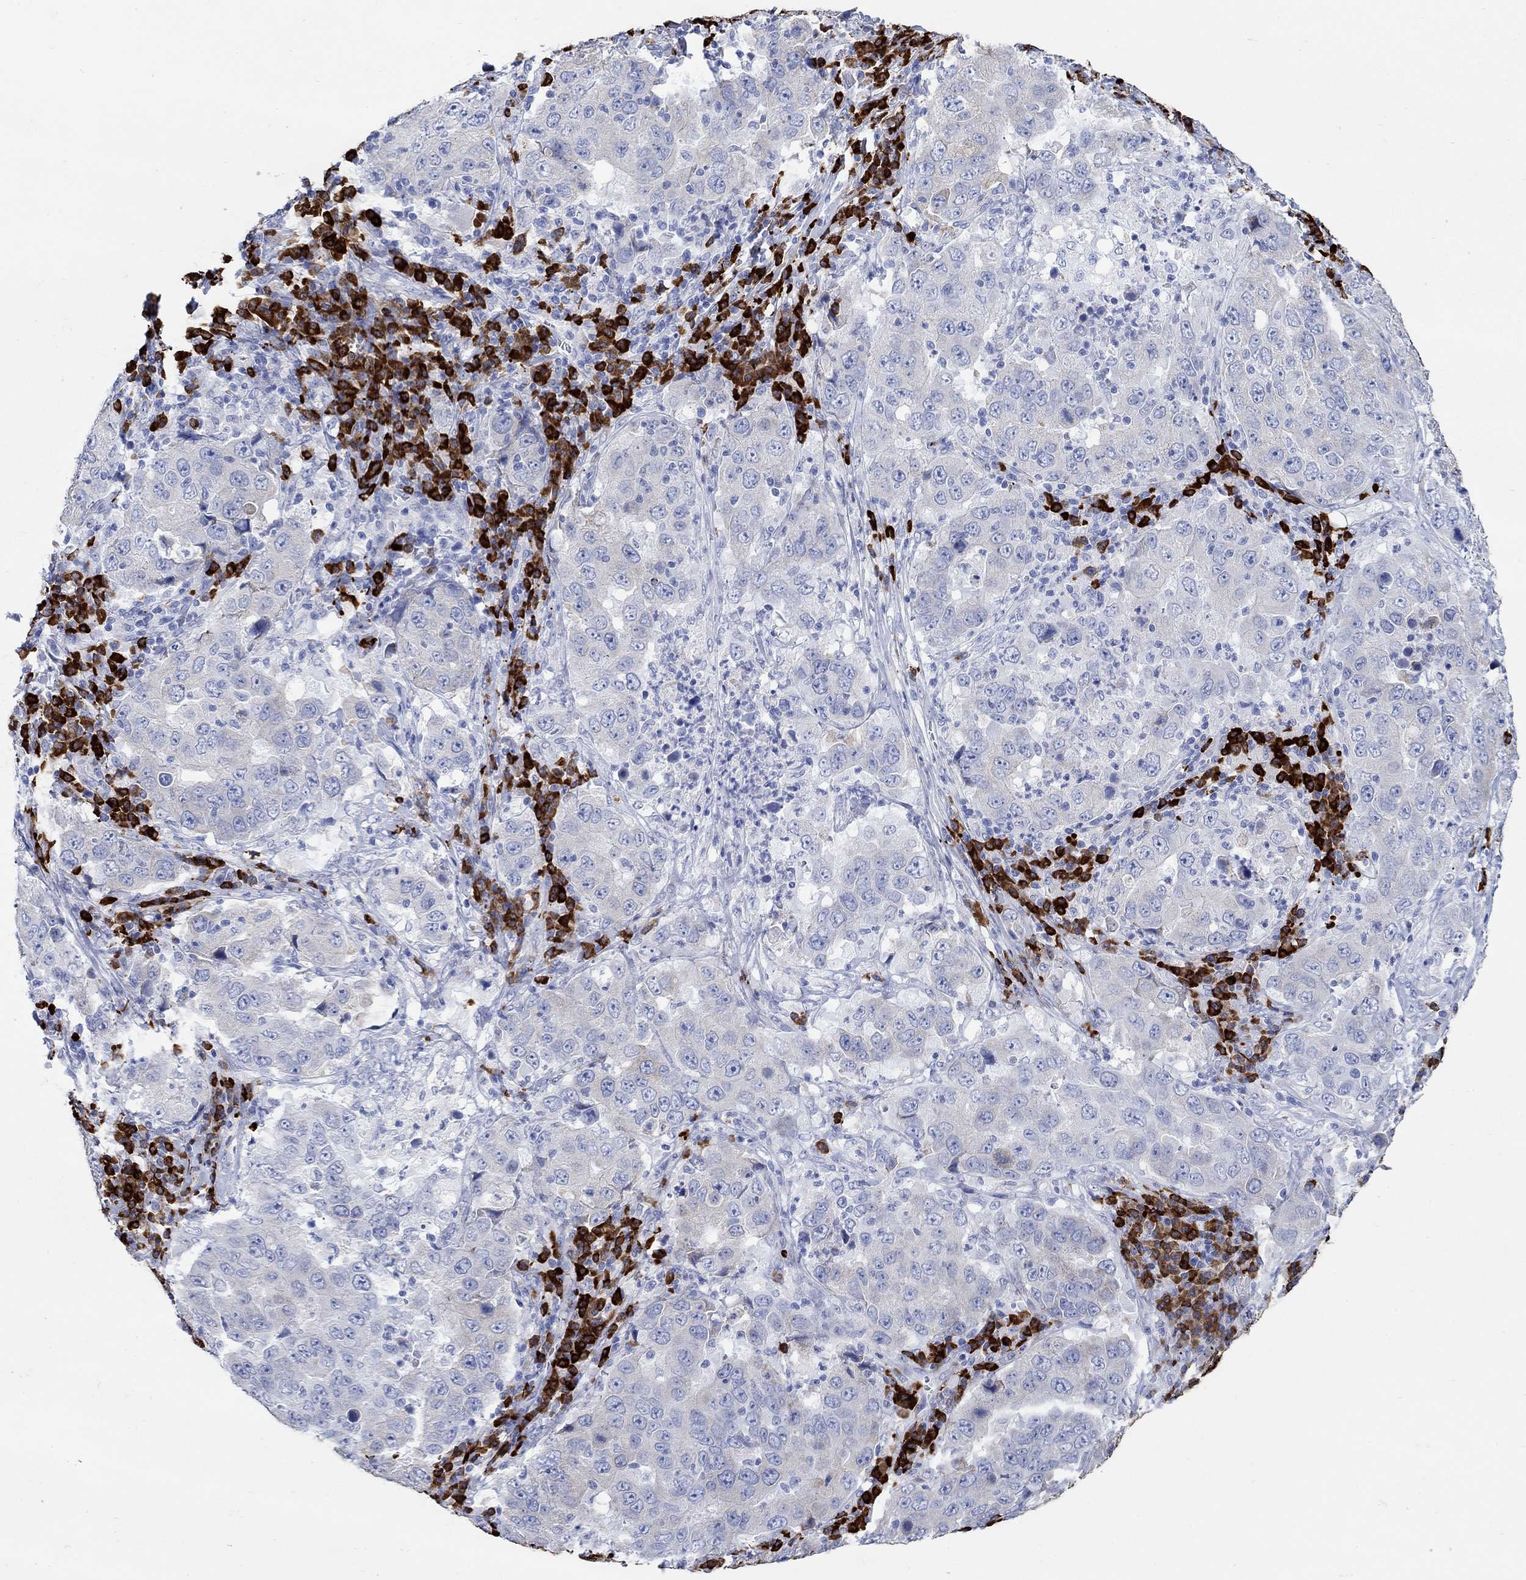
{"staining": {"intensity": "negative", "quantity": "none", "location": "none"}, "tissue": "lung cancer", "cell_type": "Tumor cells", "image_type": "cancer", "snomed": [{"axis": "morphology", "description": "Adenocarcinoma, NOS"}, {"axis": "topography", "description": "Lung"}], "caption": "Immunohistochemistry (IHC) of human lung cancer displays no staining in tumor cells. (DAB IHC, high magnification).", "gene": "P2RY6", "patient": {"sex": "male", "age": 73}}